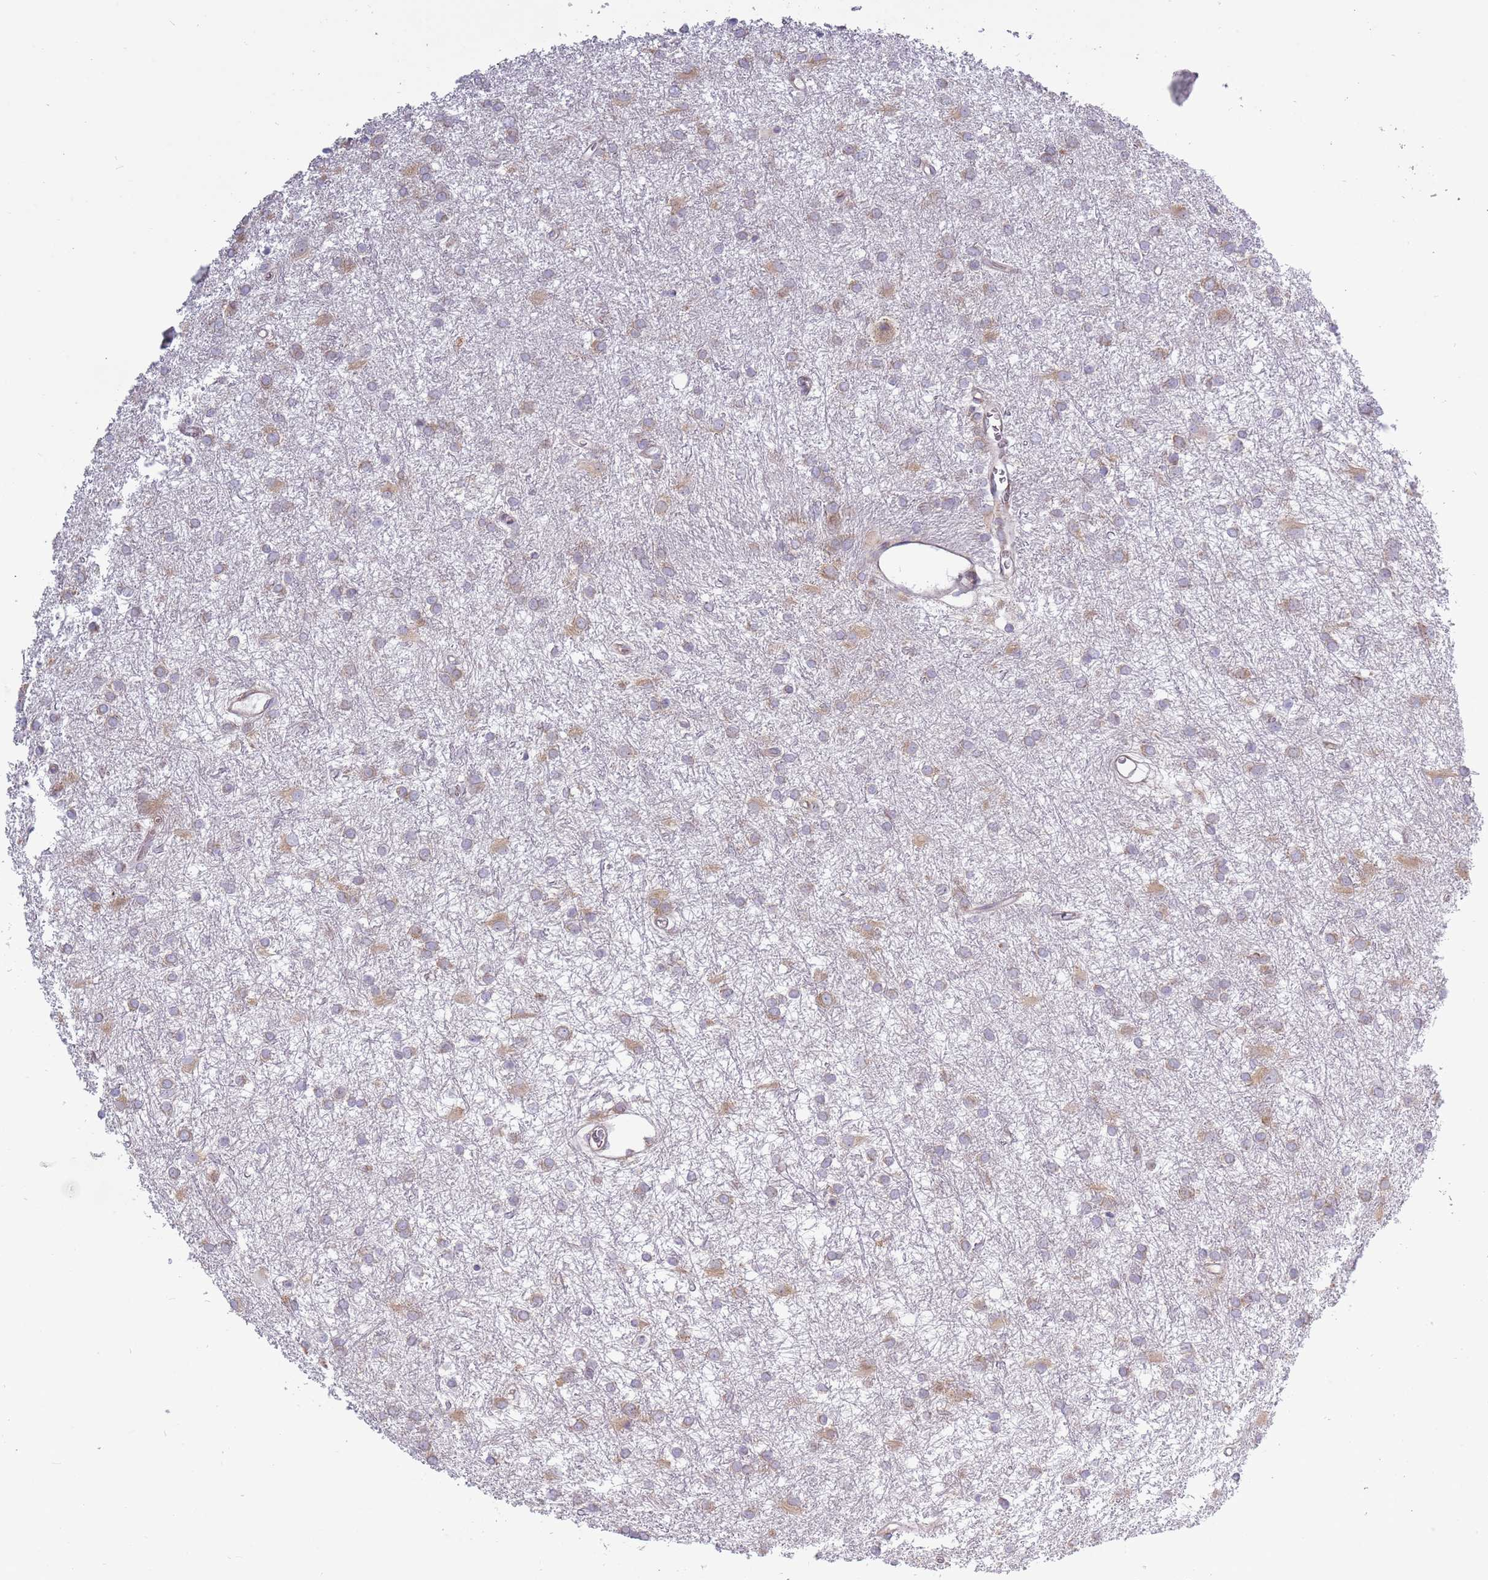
{"staining": {"intensity": "weak", "quantity": "25%-75%", "location": "cytoplasmic/membranous"}, "tissue": "glioma", "cell_type": "Tumor cells", "image_type": "cancer", "snomed": [{"axis": "morphology", "description": "Glioma, malignant, High grade"}, {"axis": "topography", "description": "Brain"}], "caption": "The micrograph reveals staining of glioma, revealing weak cytoplasmic/membranous protein staining (brown color) within tumor cells. Nuclei are stained in blue.", "gene": "RPL17-C18orf32", "patient": {"sex": "female", "age": 50}}